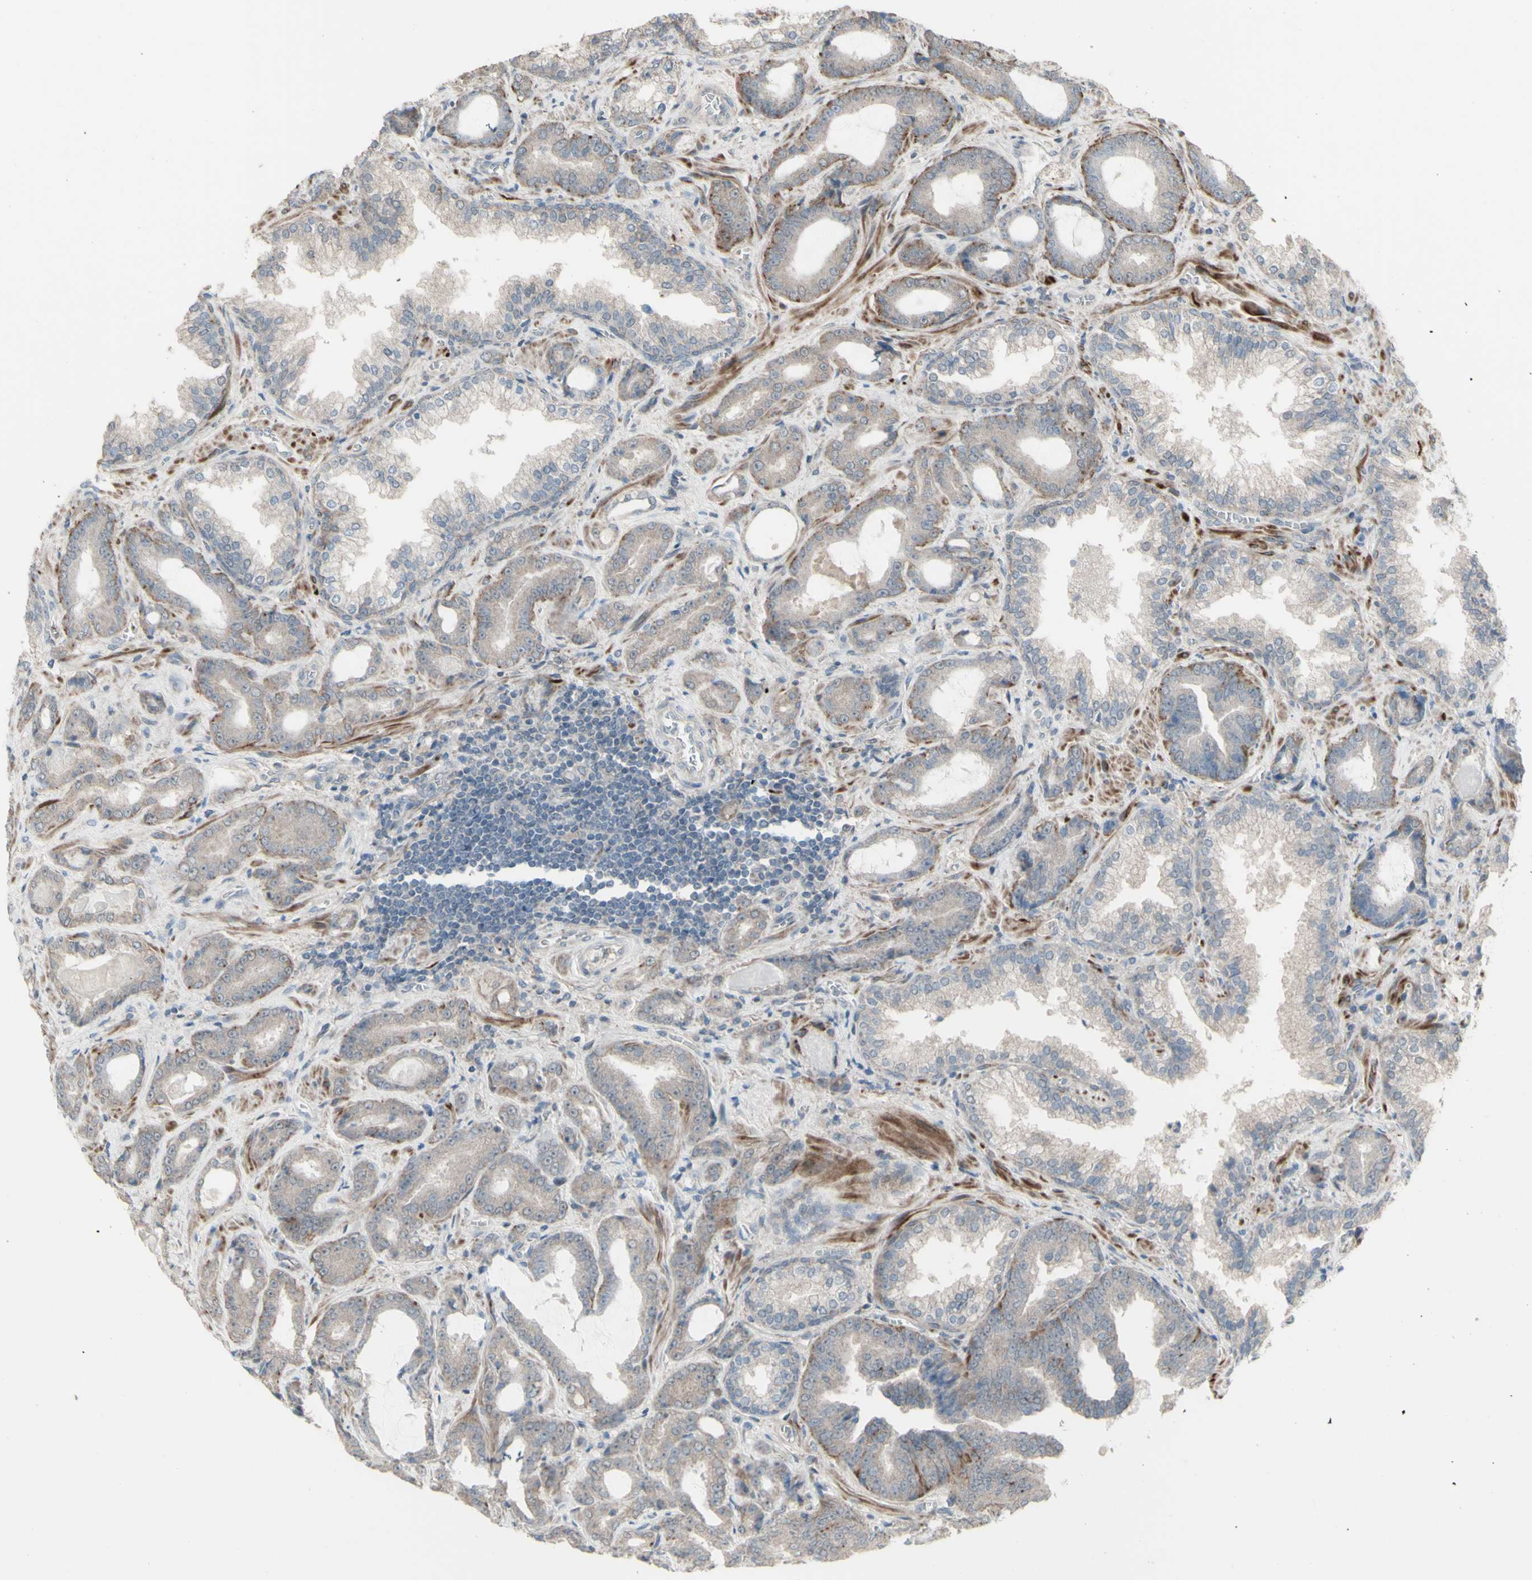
{"staining": {"intensity": "weak", "quantity": ">75%", "location": "cytoplasmic/membranous"}, "tissue": "prostate cancer", "cell_type": "Tumor cells", "image_type": "cancer", "snomed": [{"axis": "morphology", "description": "Adenocarcinoma, Low grade"}, {"axis": "topography", "description": "Prostate"}], "caption": "Immunohistochemistry staining of prostate cancer (low-grade adenocarcinoma), which exhibits low levels of weak cytoplasmic/membranous staining in approximately >75% of tumor cells indicating weak cytoplasmic/membranous protein staining. The staining was performed using DAB (3,3'-diaminobenzidine) (brown) for protein detection and nuclei were counterstained in hematoxylin (blue).", "gene": "GRAMD1B", "patient": {"sex": "male", "age": 60}}